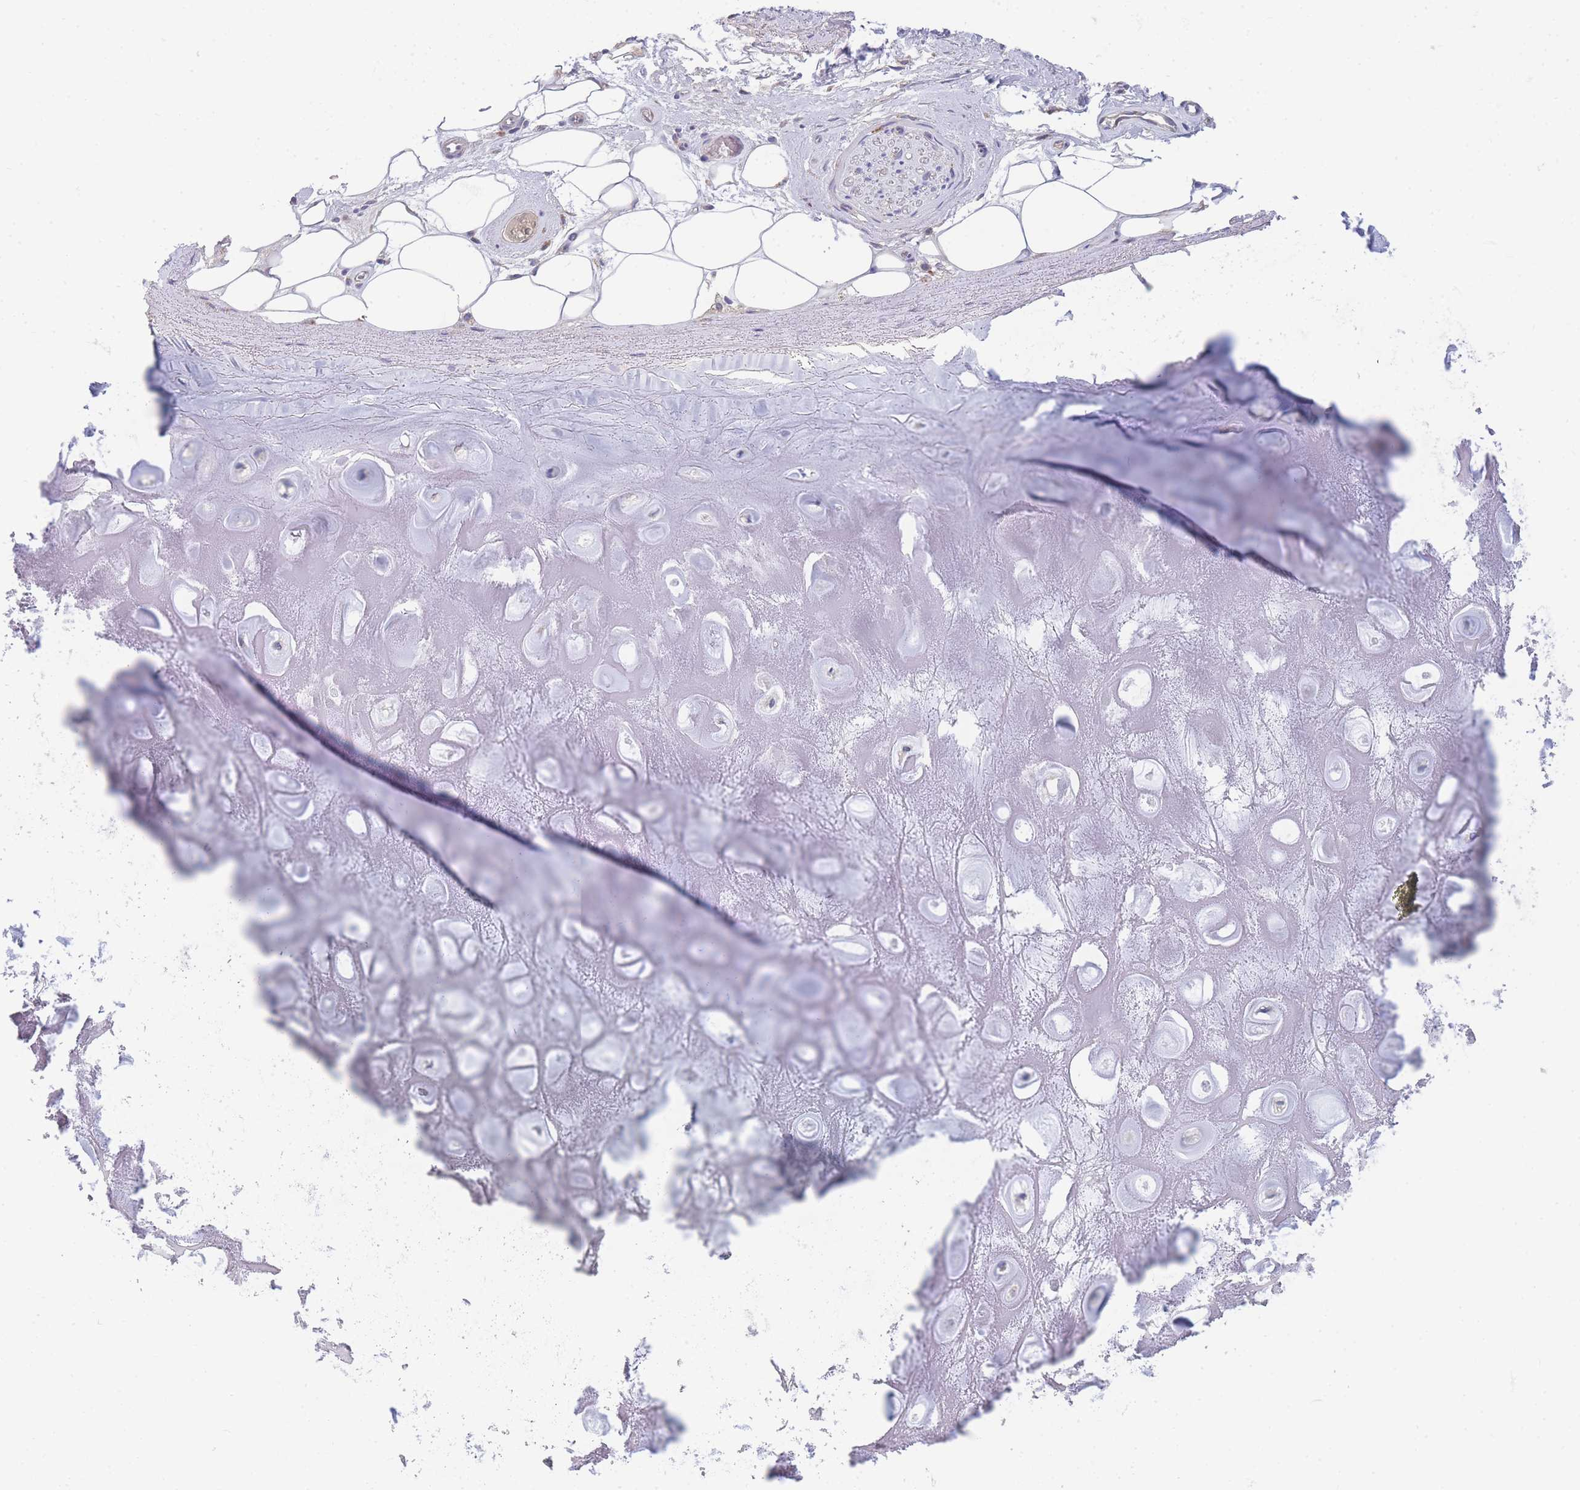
{"staining": {"intensity": "negative", "quantity": "none", "location": "none"}, "tissue": "adipose tissue", "cell_type": "Adipocytes", "image_type": "normal", "snomed": [{"axis": "morphology", "description": "Normal tissue, NOS"}, {"axis": "topography", "description": "Cartilage tissue"}], "caption": "This is a micrograph of immunohistochemistry (IHC) staining of benign adipose tissue, which shows no staining in adipocytes.", "gene": "MRPS11", "patient": {"sex": "male", "age": 81}}